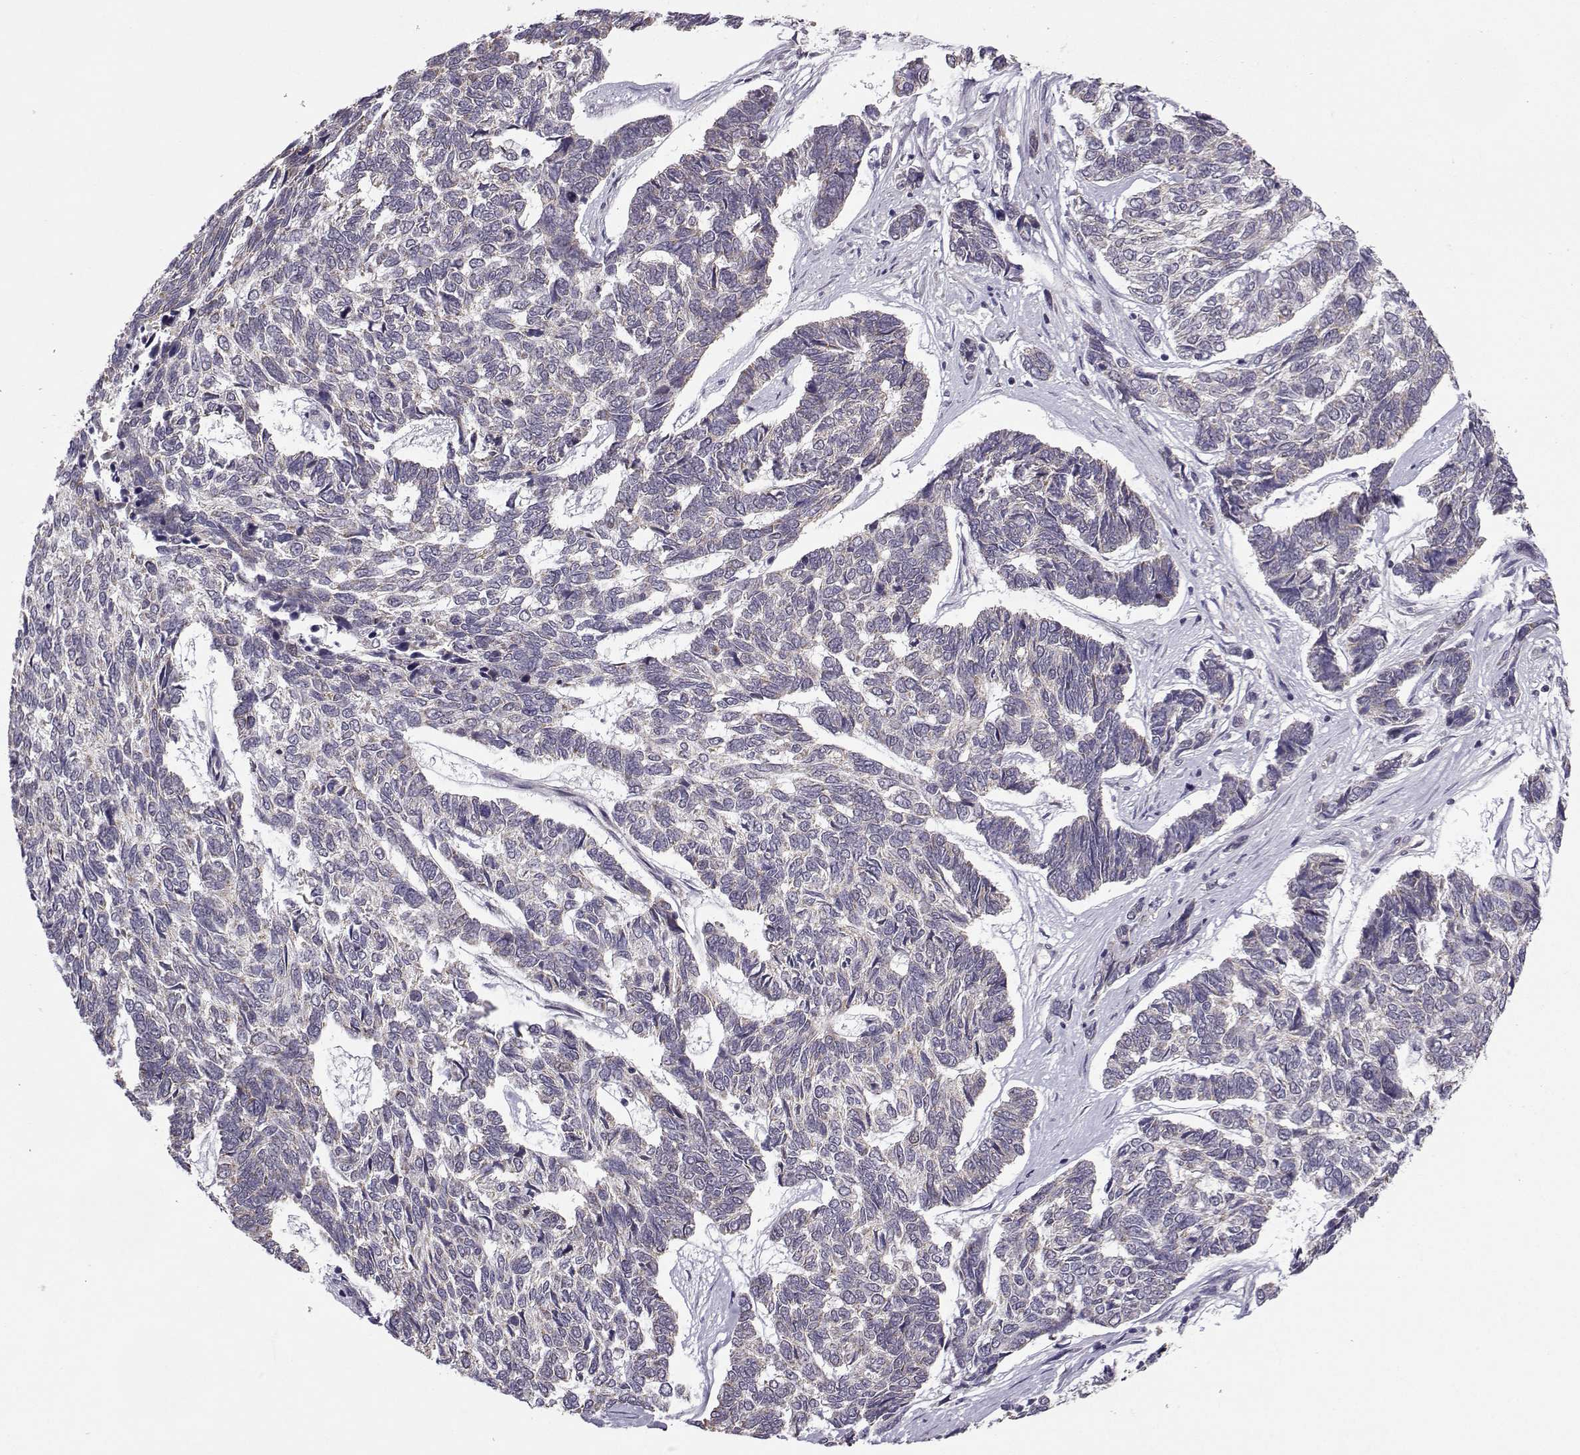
{"staining": {"intensity": "moderate", "quantity": "<25%", "location": "cytoplasmic/membranous"}, "tissue": "skin cancer", "cell_type": "Tumor cells", "image_type": "cancer", "snomed": [{"axis": "morphology", "description": "Basal cell carcinoma"}, {"axis": "topography", "description": "Skin"}], "caption": "Protein staining reveals moderate cytoplasmic/membranous expression in about <25% of tumor cells in skin cancer.", "gene": "NECAB3", "patient": {"sex": "female", "age": 65}}